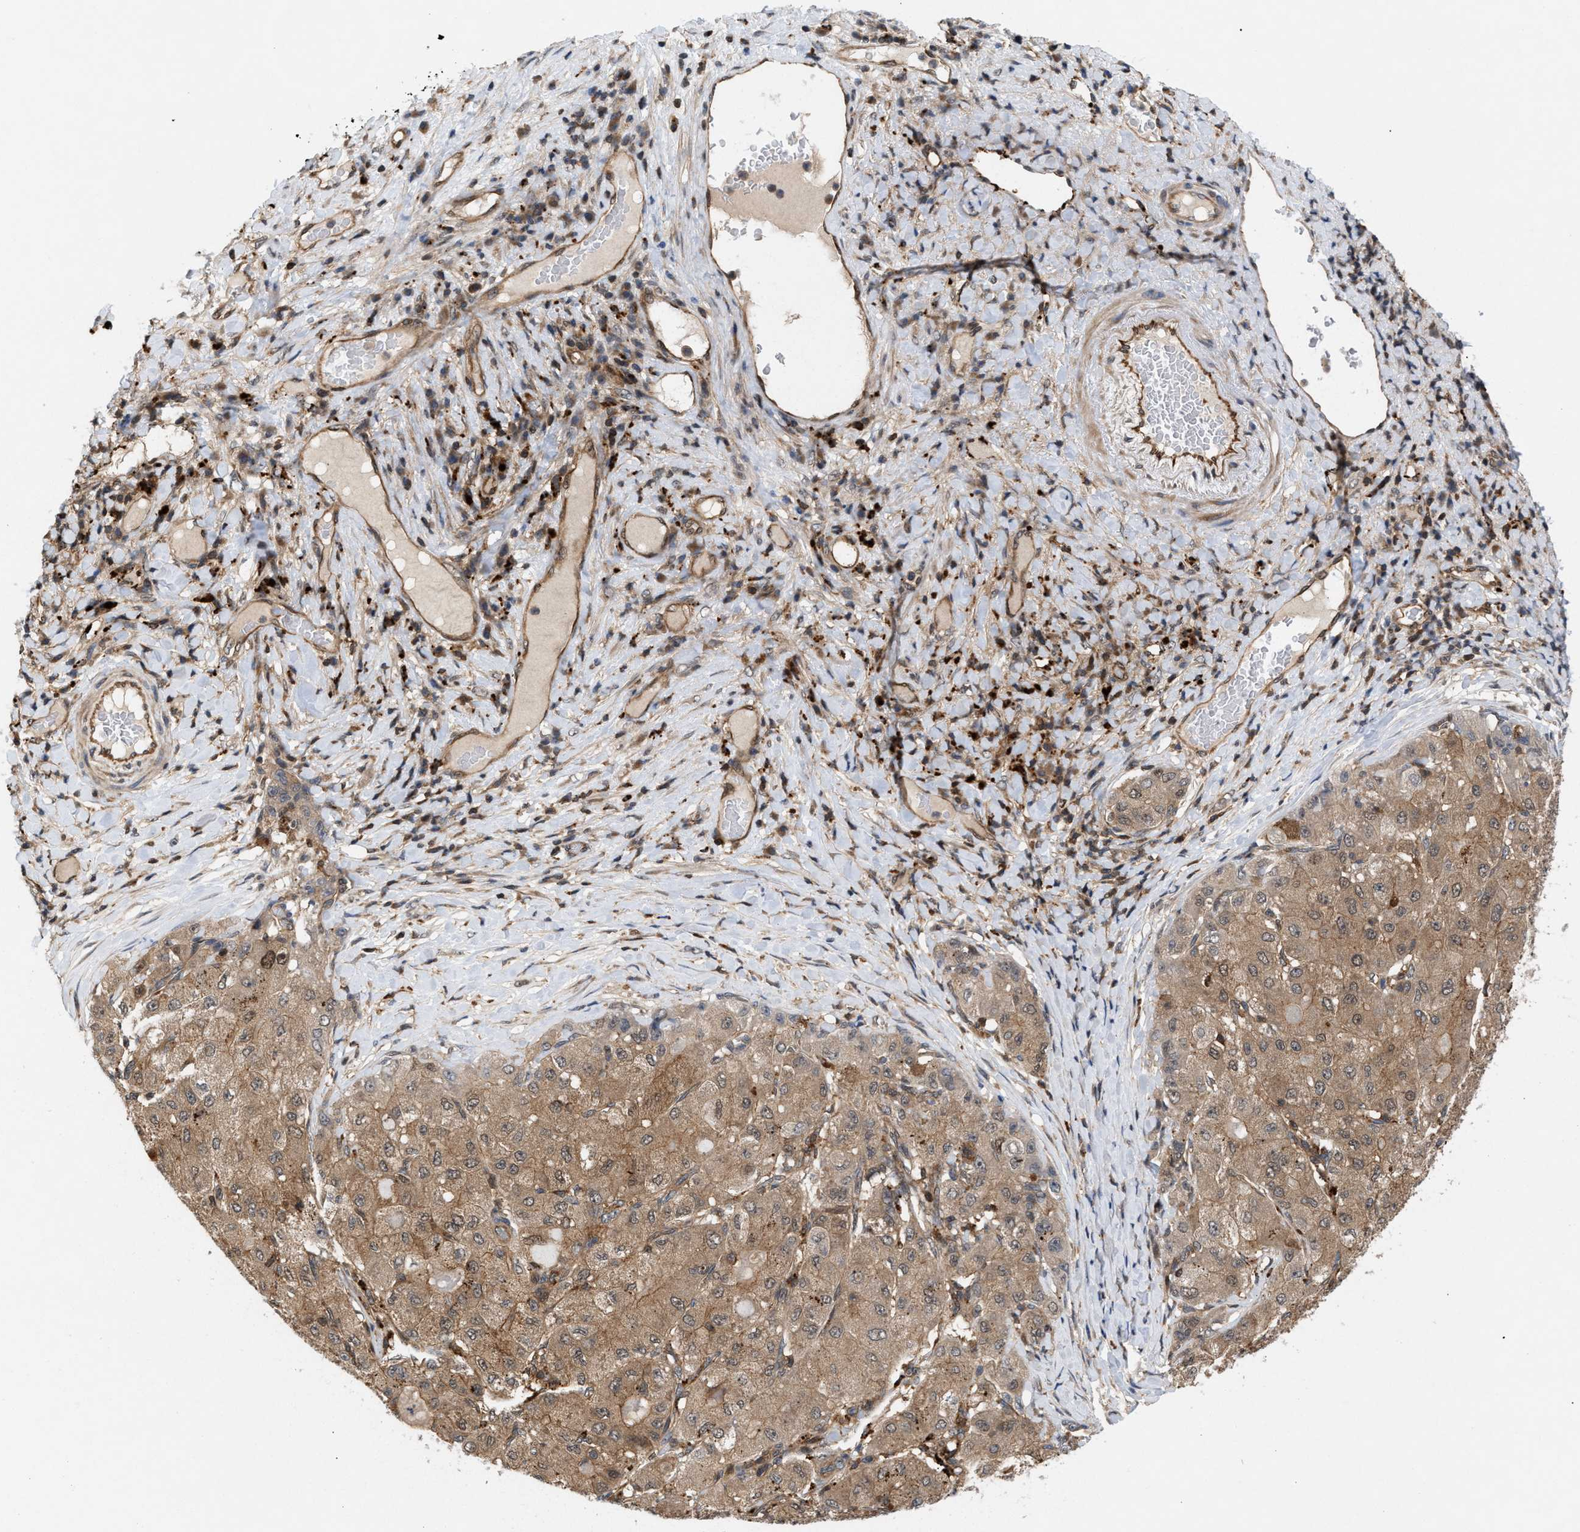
{"staining": {"intensity": "moderate", "quantity": ">75%", "location": "cytoplasmic/membranous"}, "tissue": "liver cancer", "cell_type": "Tumor cells", "image_type": "cancer", "snomed": [{"axis": "morphology", "description": "Cholangiocarcinoma"}, {"axis": "topography", "description": "Liver"}], "caption": "Protein positivity by immunohistochemistry (IHC) exhibits moderate cytoplasmic/membranous expression in about >75% of tumor cells in liver cancer.", "gene": "GLOD4", "patient": {"sex": "male", "age": 50}}